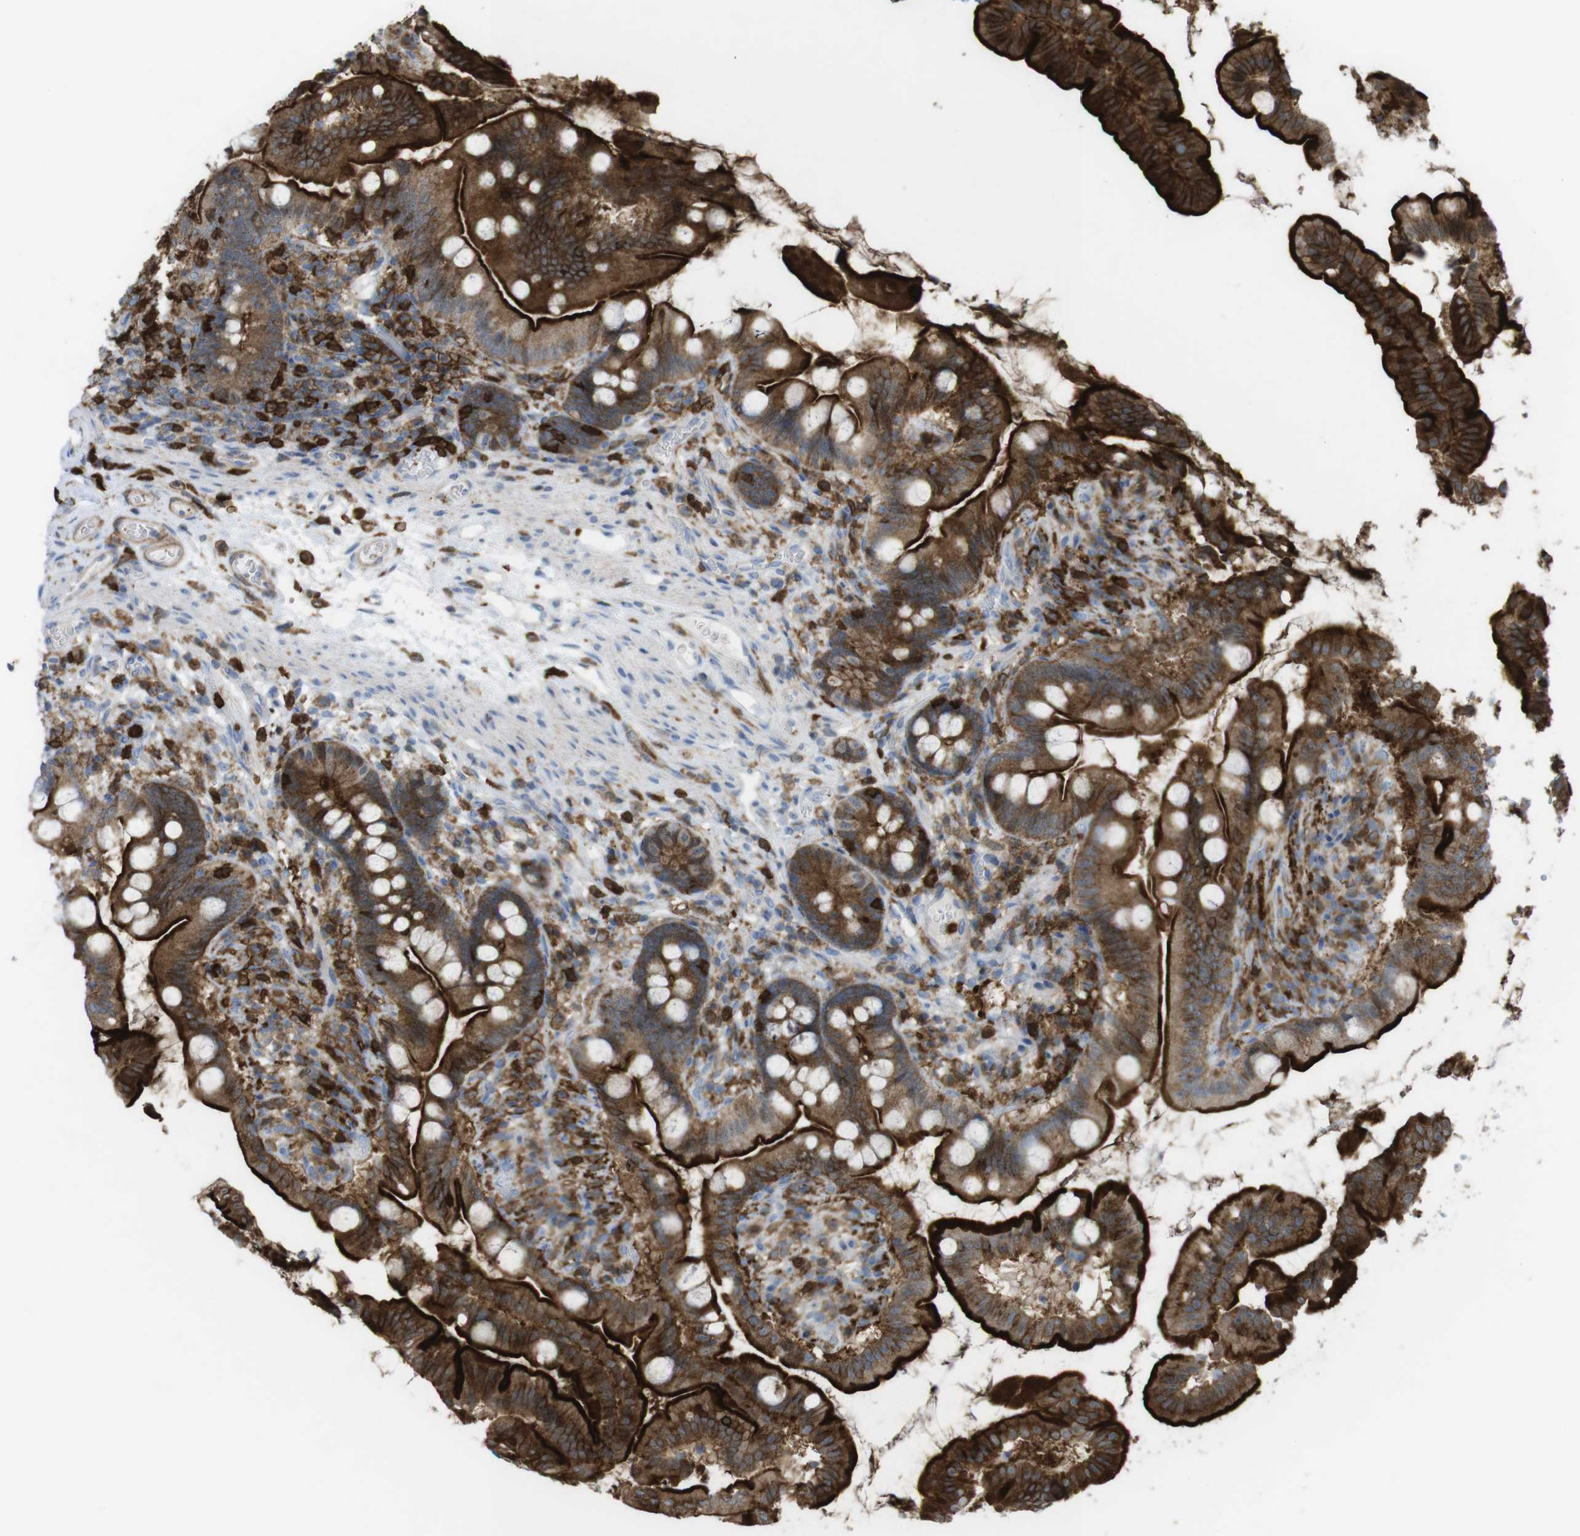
{"staining": {"intensity": "strong", "quantity": ">75%", "location": "cytoplasmic/membranous"}, "tissue": "small intestine", "cell_type": "Glandular cells", "image_type": "normal", "snomed": [{"axis": "morphology", "description": "Normal tissue, NOS"}, {"axis": "topography", "description": "Small intestine"}], "caption": "IHC staining of benign small intestine, which reveals high levels of strong cytoplasmic/membranous staining in about >75% of glandular cells indicating strong cytoplasmic/membranous protein positivity. The staining was performed using DAB (3,3'-diaminobenzidine) (brown) for protein detection and nuclei were counterstained in hematoxylin (blue).", "gene": "PRKCD", "patient": {"sex": "female", "age": 56}}